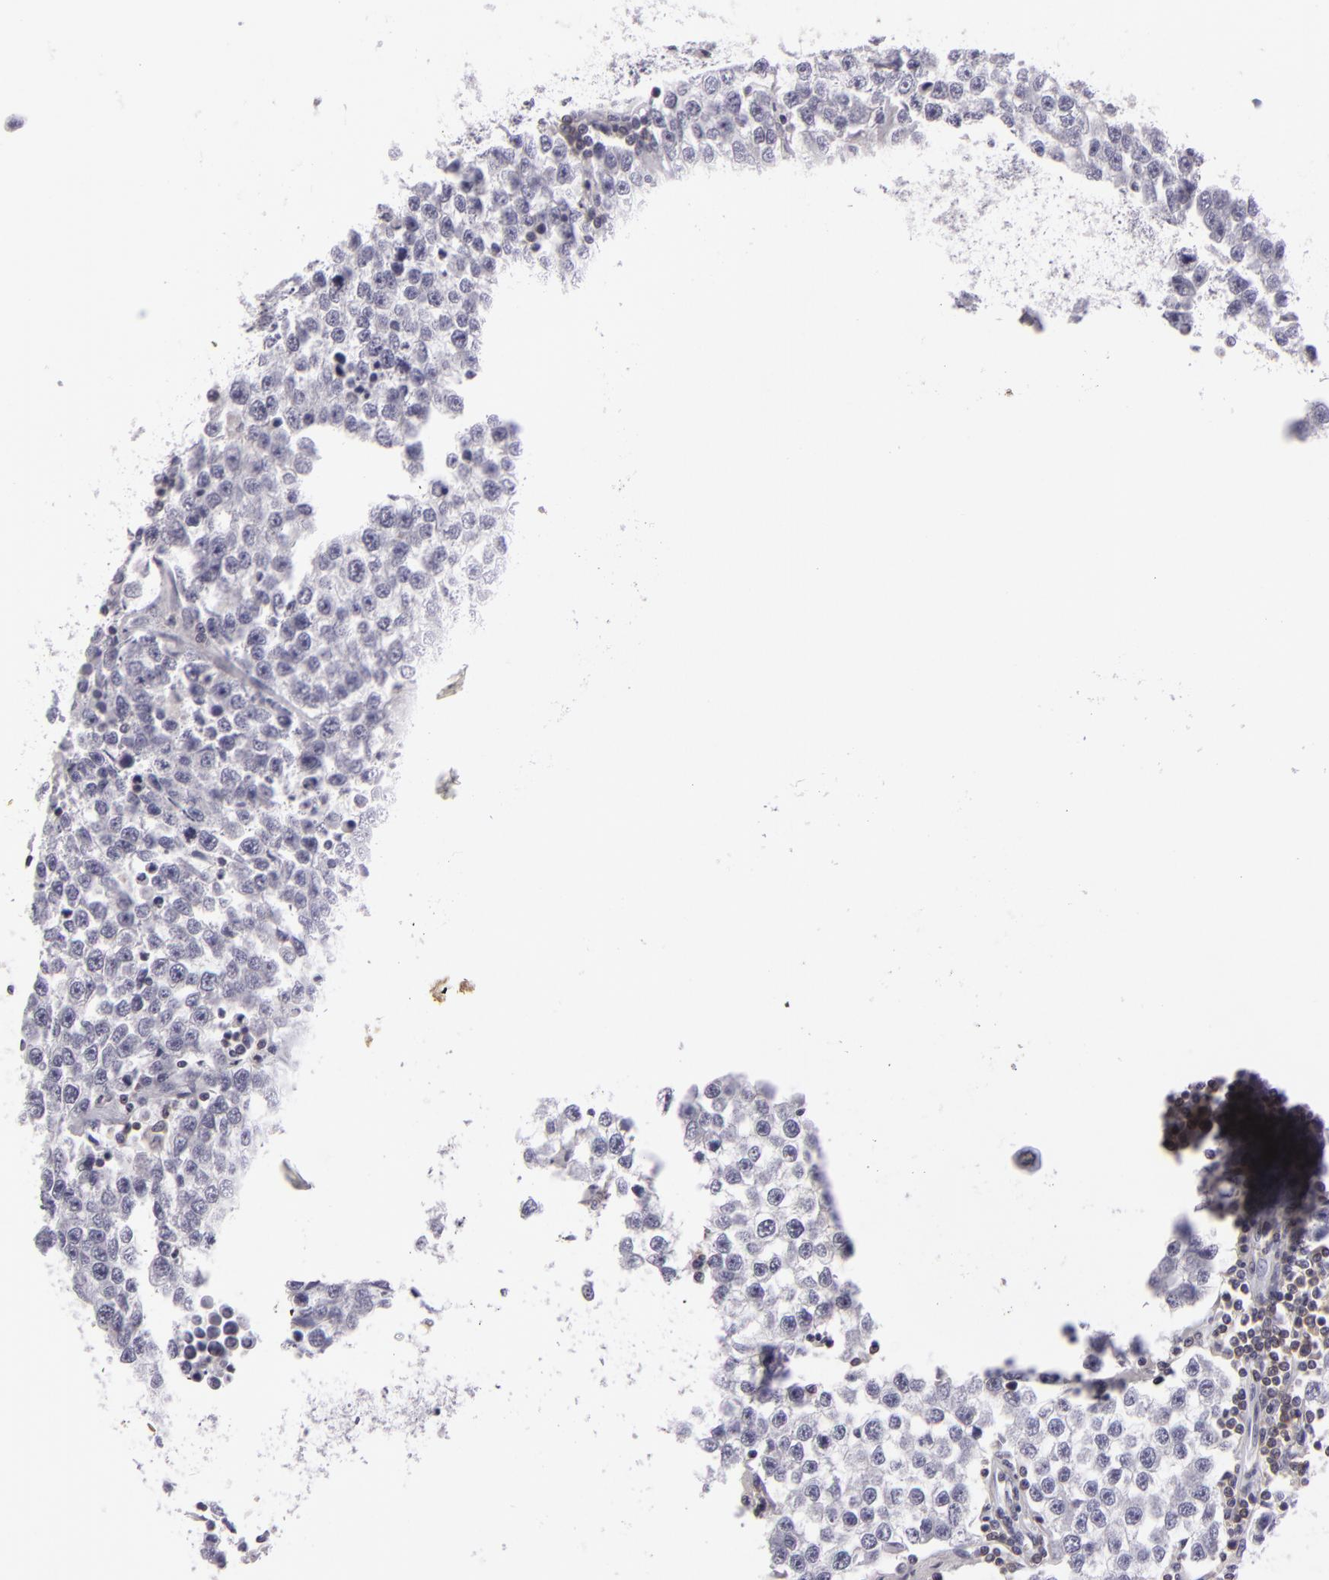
{"staining": {"intensity": "negative", "quantity": "none", "location": "none"}, "tissue": "testis cancer", "cell_type": "Tumor cells", "image_type": "cancer", "snomed": [{"axis": "morphology", "description": "Seminoma, NOS"}, {"axis": "topography", "description": "Testis"}], "caption": "Testis cancer was stained to show a protein in brown. There is no significant expression in tumor cells.", "gene": "KCNAB2", "patient": {"sex": "male", "age": 36}}